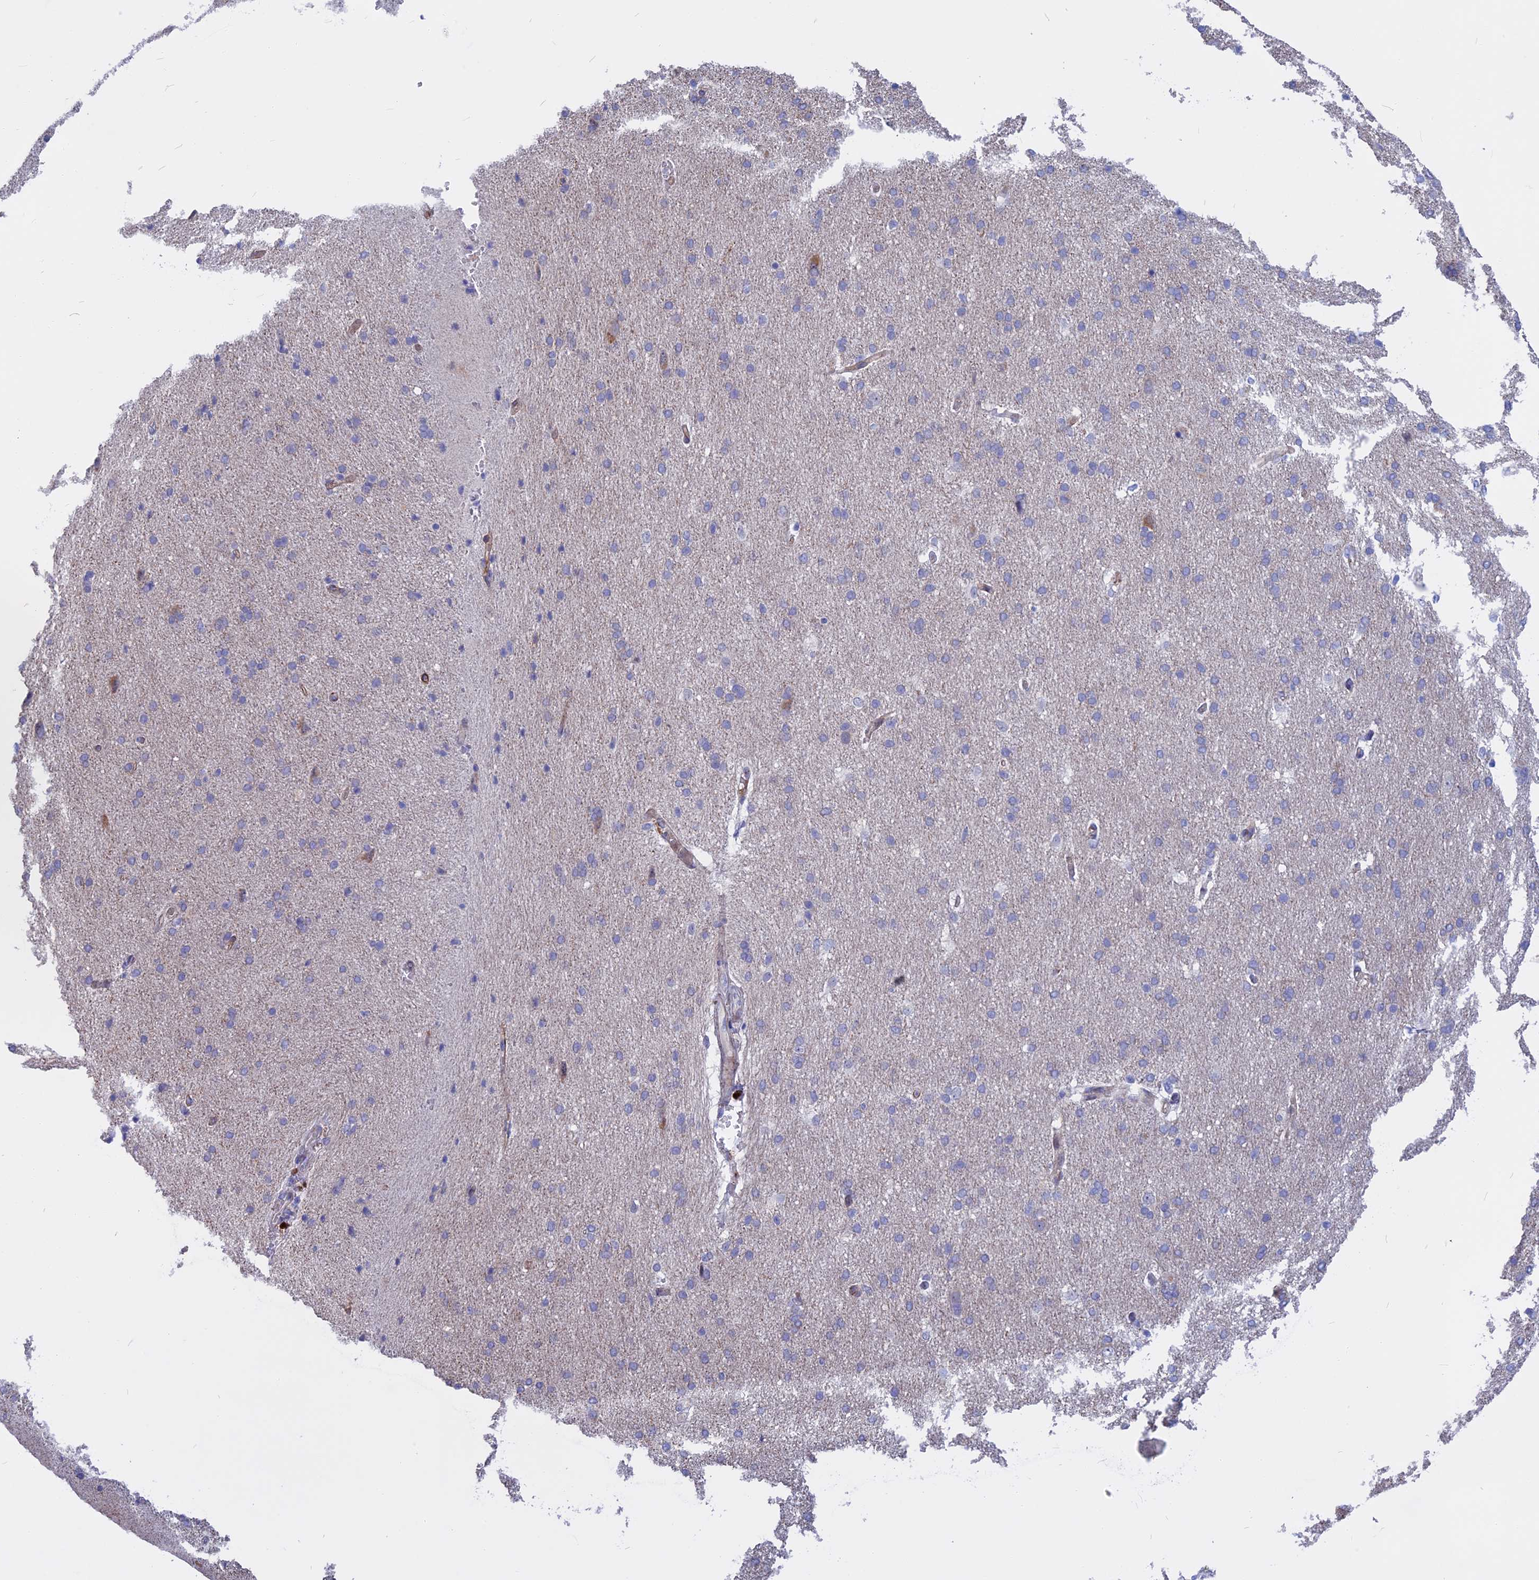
{"staining": {"intensity": "negative", "quantity": "none", "location": "none"}, "tissue": "cerebral cortex", "cell_type": "Endothelial cells", "image_type": "normal", "snomed": [{"axis": "morphology", "description": "Normal tissue, NOS"}, {"axis": "topography", "description": "Cerebral cortex"}], "caption": "High magnification brightfield microscopy of normal cerebral cortex stained with DAB (3,3'-diaminobenzidine) (brown) and counterstained with hematoxylin (blue): endothelial cells show no significant positivity.", "gene": "SLC2A6", "patient": {"sex": "male", "age": 62}}